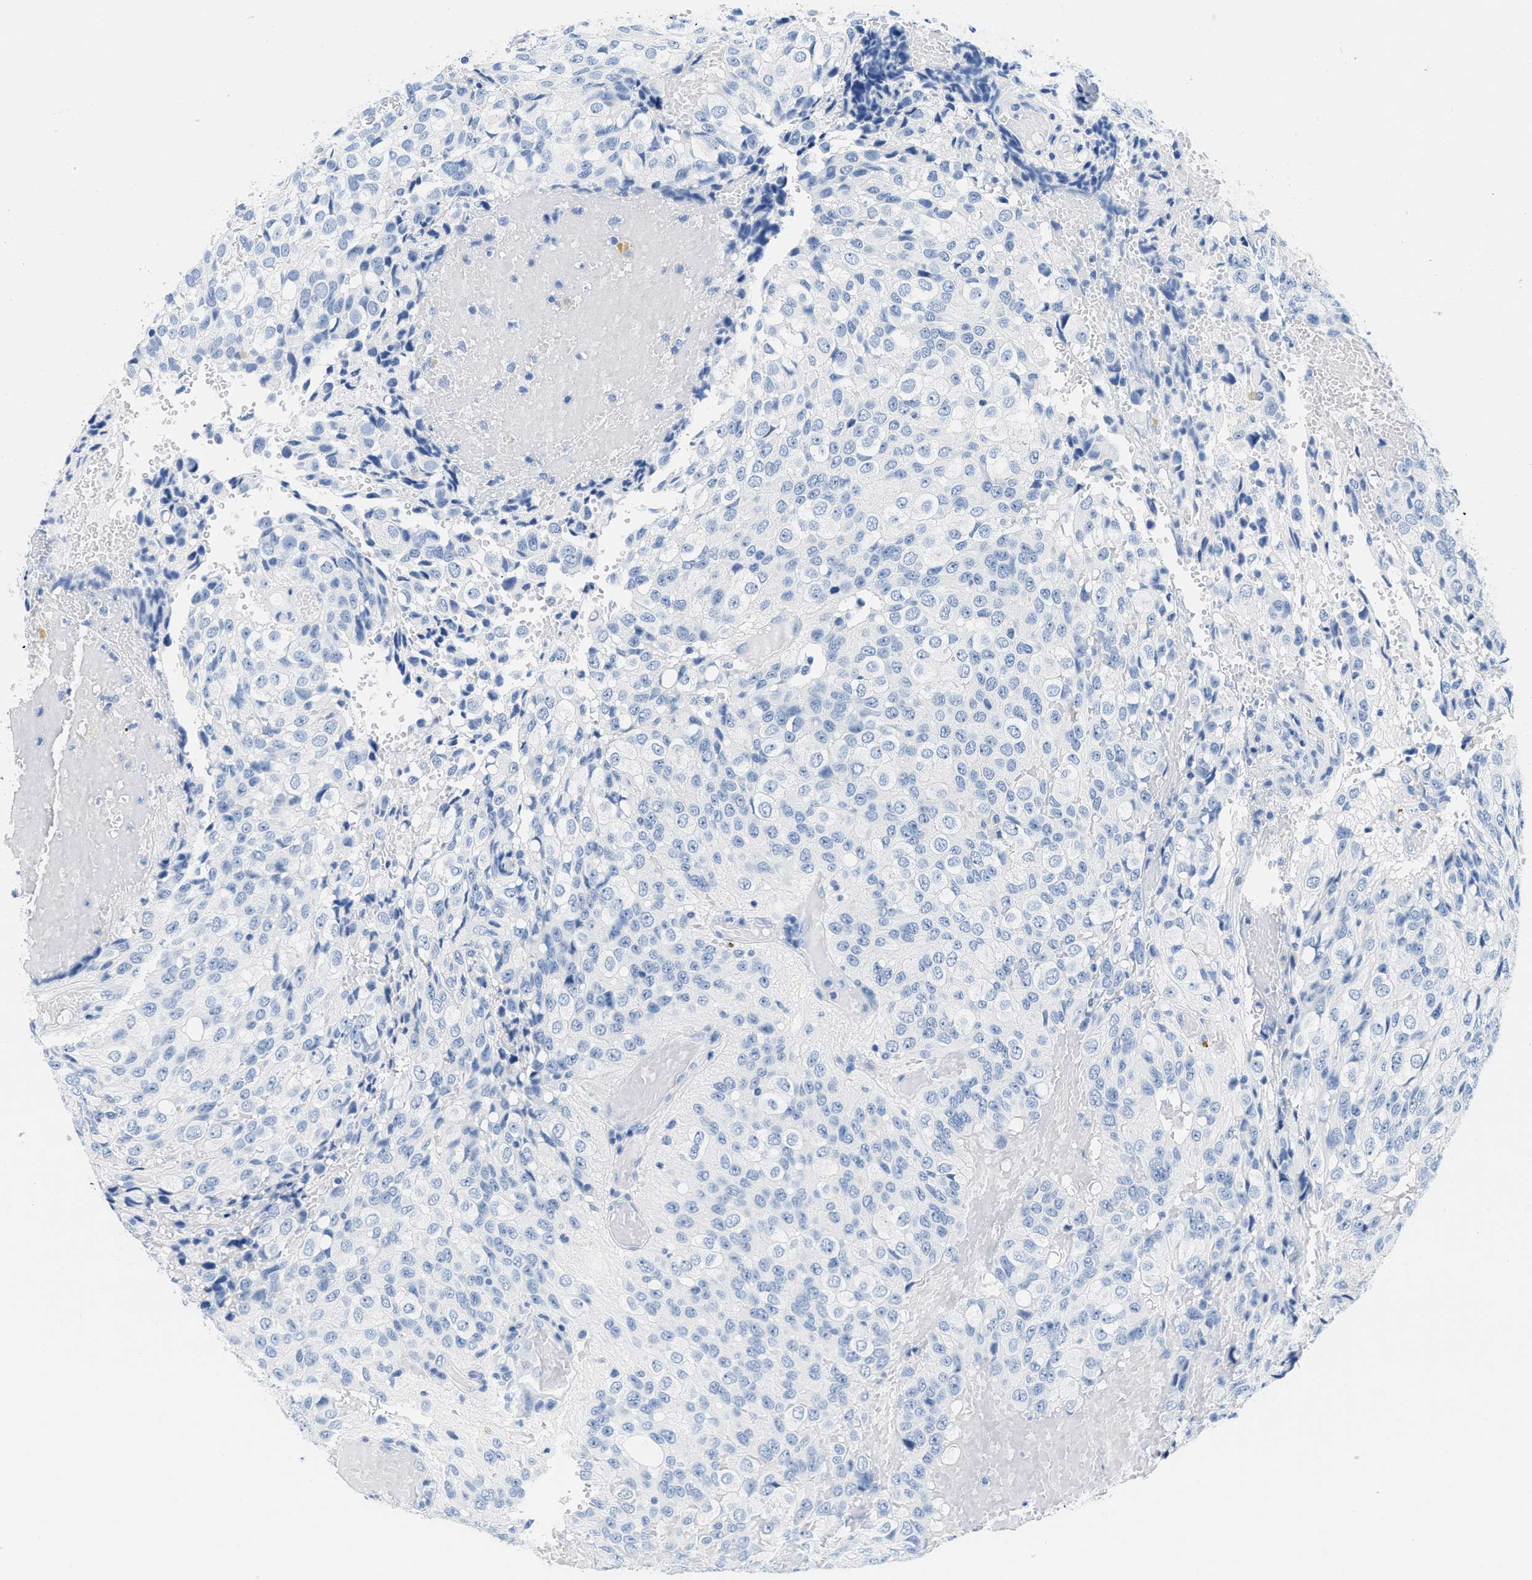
{"staining": {"intensity": "negative", "quantity": "none", "location": "none"}, "tissue": "glioma", "cell_type": "Tumor cells", "image_type": "cancer", "snomed": [{"axis": "morphology", "description": "Glioma, malignant, High grade"}, {"axis": "topography", "description": "Brain"}], "caption": "A high-resolution photomicrograph shows immunohistochemistry (IHC) staining of glioma, which shows no significant staining in tumor cells.", "gene": "GSN", "patient": {"sex": "male", "age": 32}}